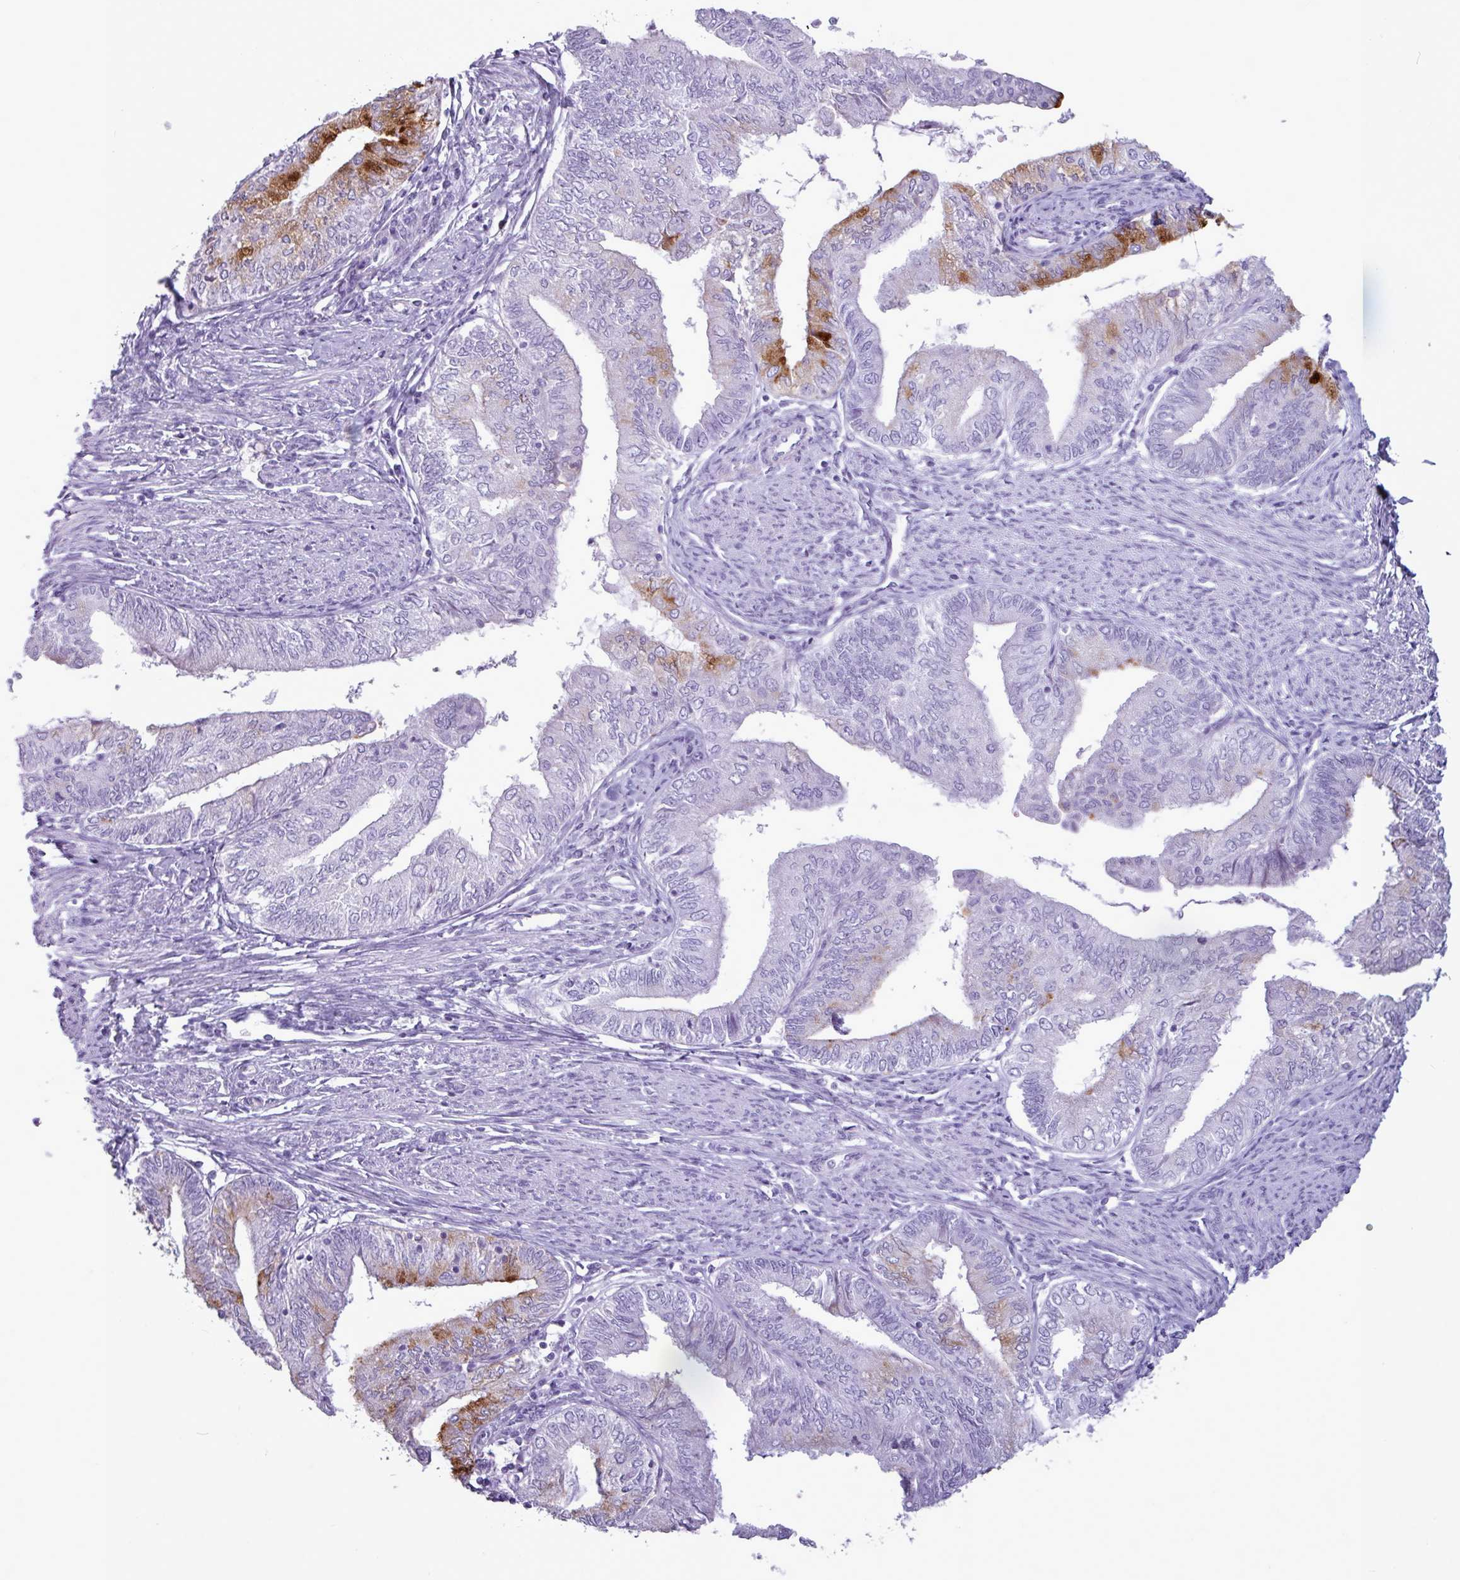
{"staining": {"intensity": "strong", "quantity": "<25%", "location": "cytoplasmic/membranous"}, "tissue": "endometrial cancer", "cell_type": "Tumor cells", "image_type": "cancer", "snomed": [{"axis": "morphology", "description": "Adenocarcinoma, NOS"}, {"axis": "topography", "description": "Endometrium"}], "caption": "DAB (3,3'-diaminobenzidine) immunohistochemical staining of endometrial cancer exhibits strong cytoplasmic/membranous protein staining in approximately <25% of tumor cells. (DAB (3,3'-diaminobenzidine) IHC, brown staining for protein, blue staining for nuclei).", "gene": "AMY1B", "patient": {"sex": "female", "age": 66}}